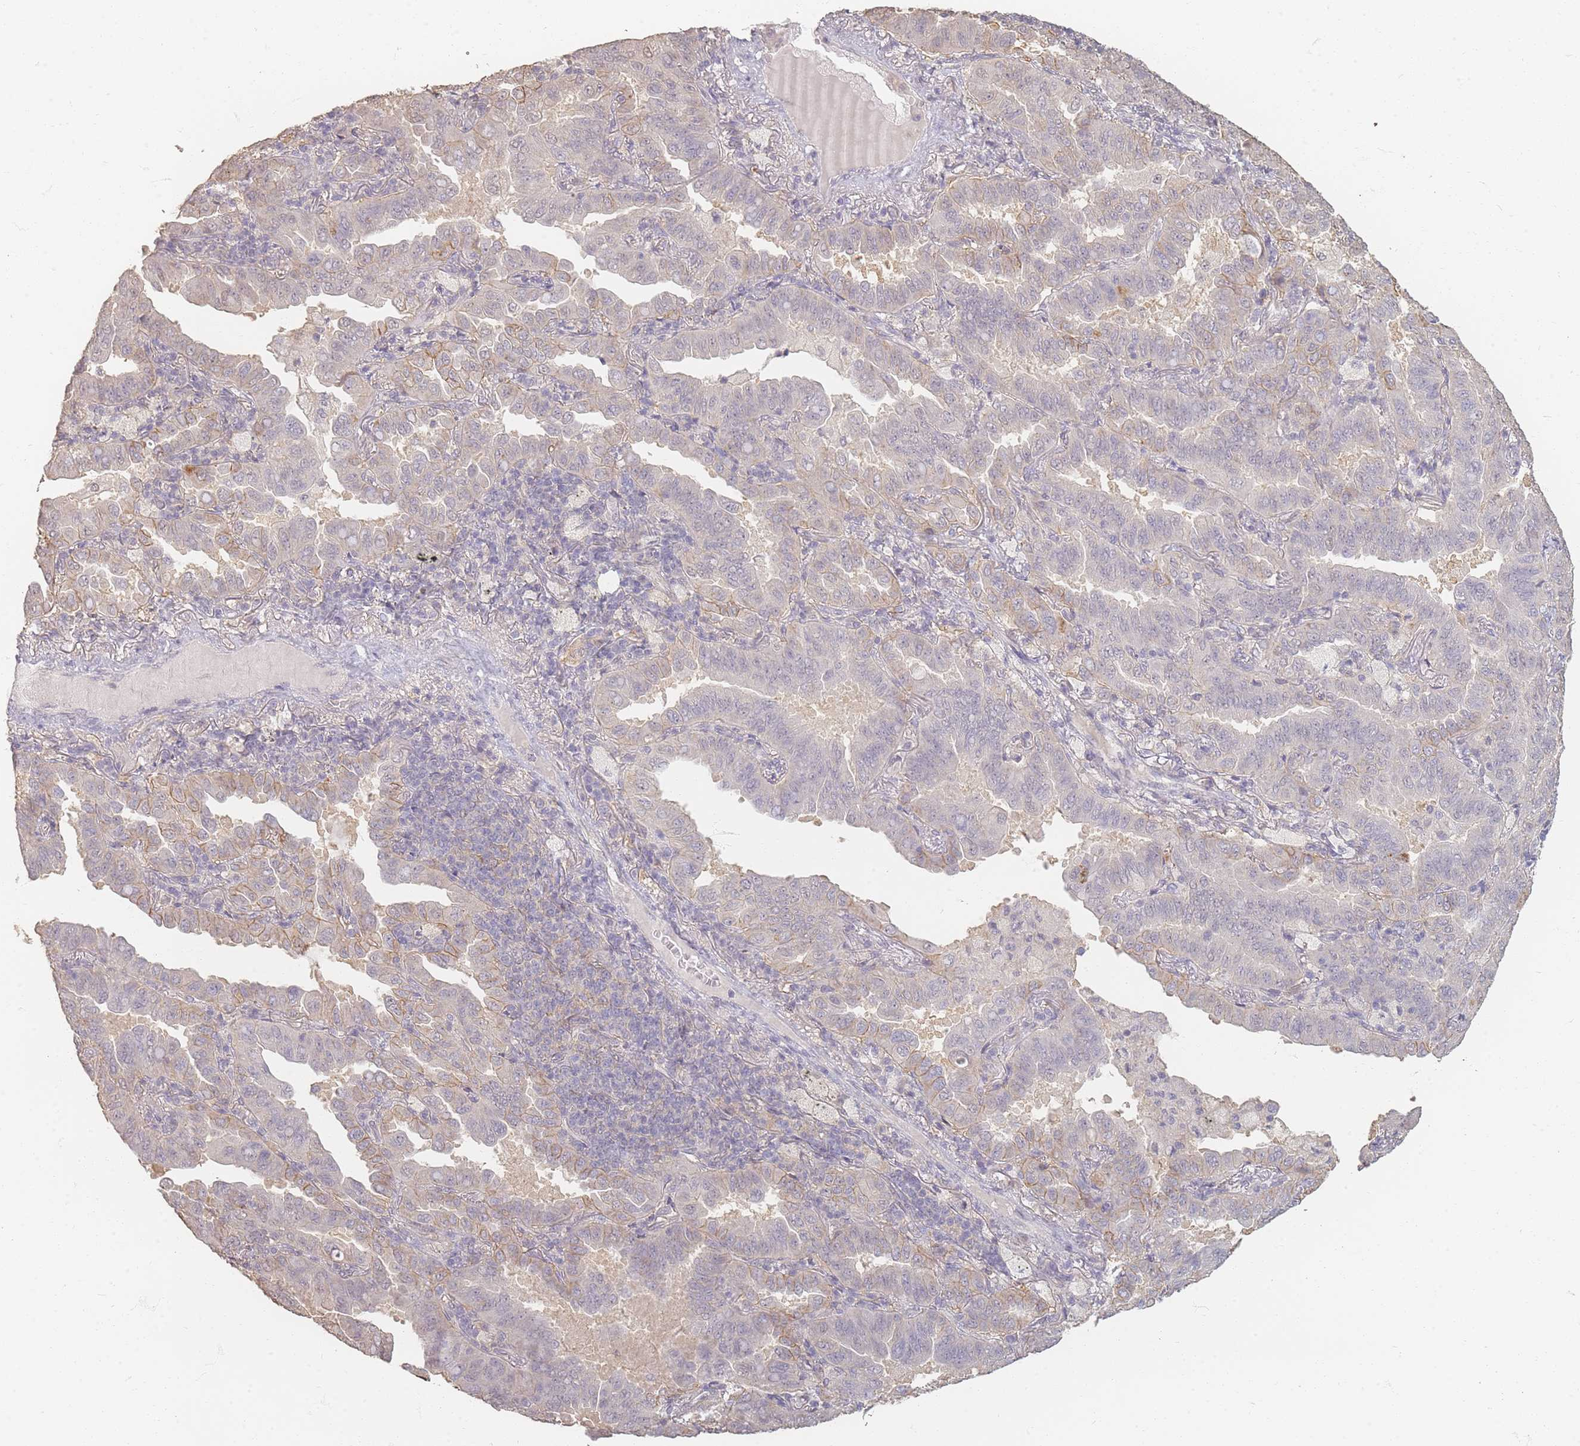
{"staining": {"intensity": "moderate", "quantity": "<25%", "location": "cytoplasmic/membranous"}, "tissue": "lung cancer", "cell_type": "Tumor cells", "image_type": "cancer", "snomed": [{"axis": "morphology", "description": "Adenocarcinoma, NOS"}, {"axis": "topography", "description": "Lung"}], "caption": "Immunohistochemical staining of adenocarcinoma (lung) exhibits low levels of moderate cytoplasmic/membranous staining in approximately <25% of tumor cells.", "gene": "RFTN1", "patient": {"sex": "male", "age": 64}}